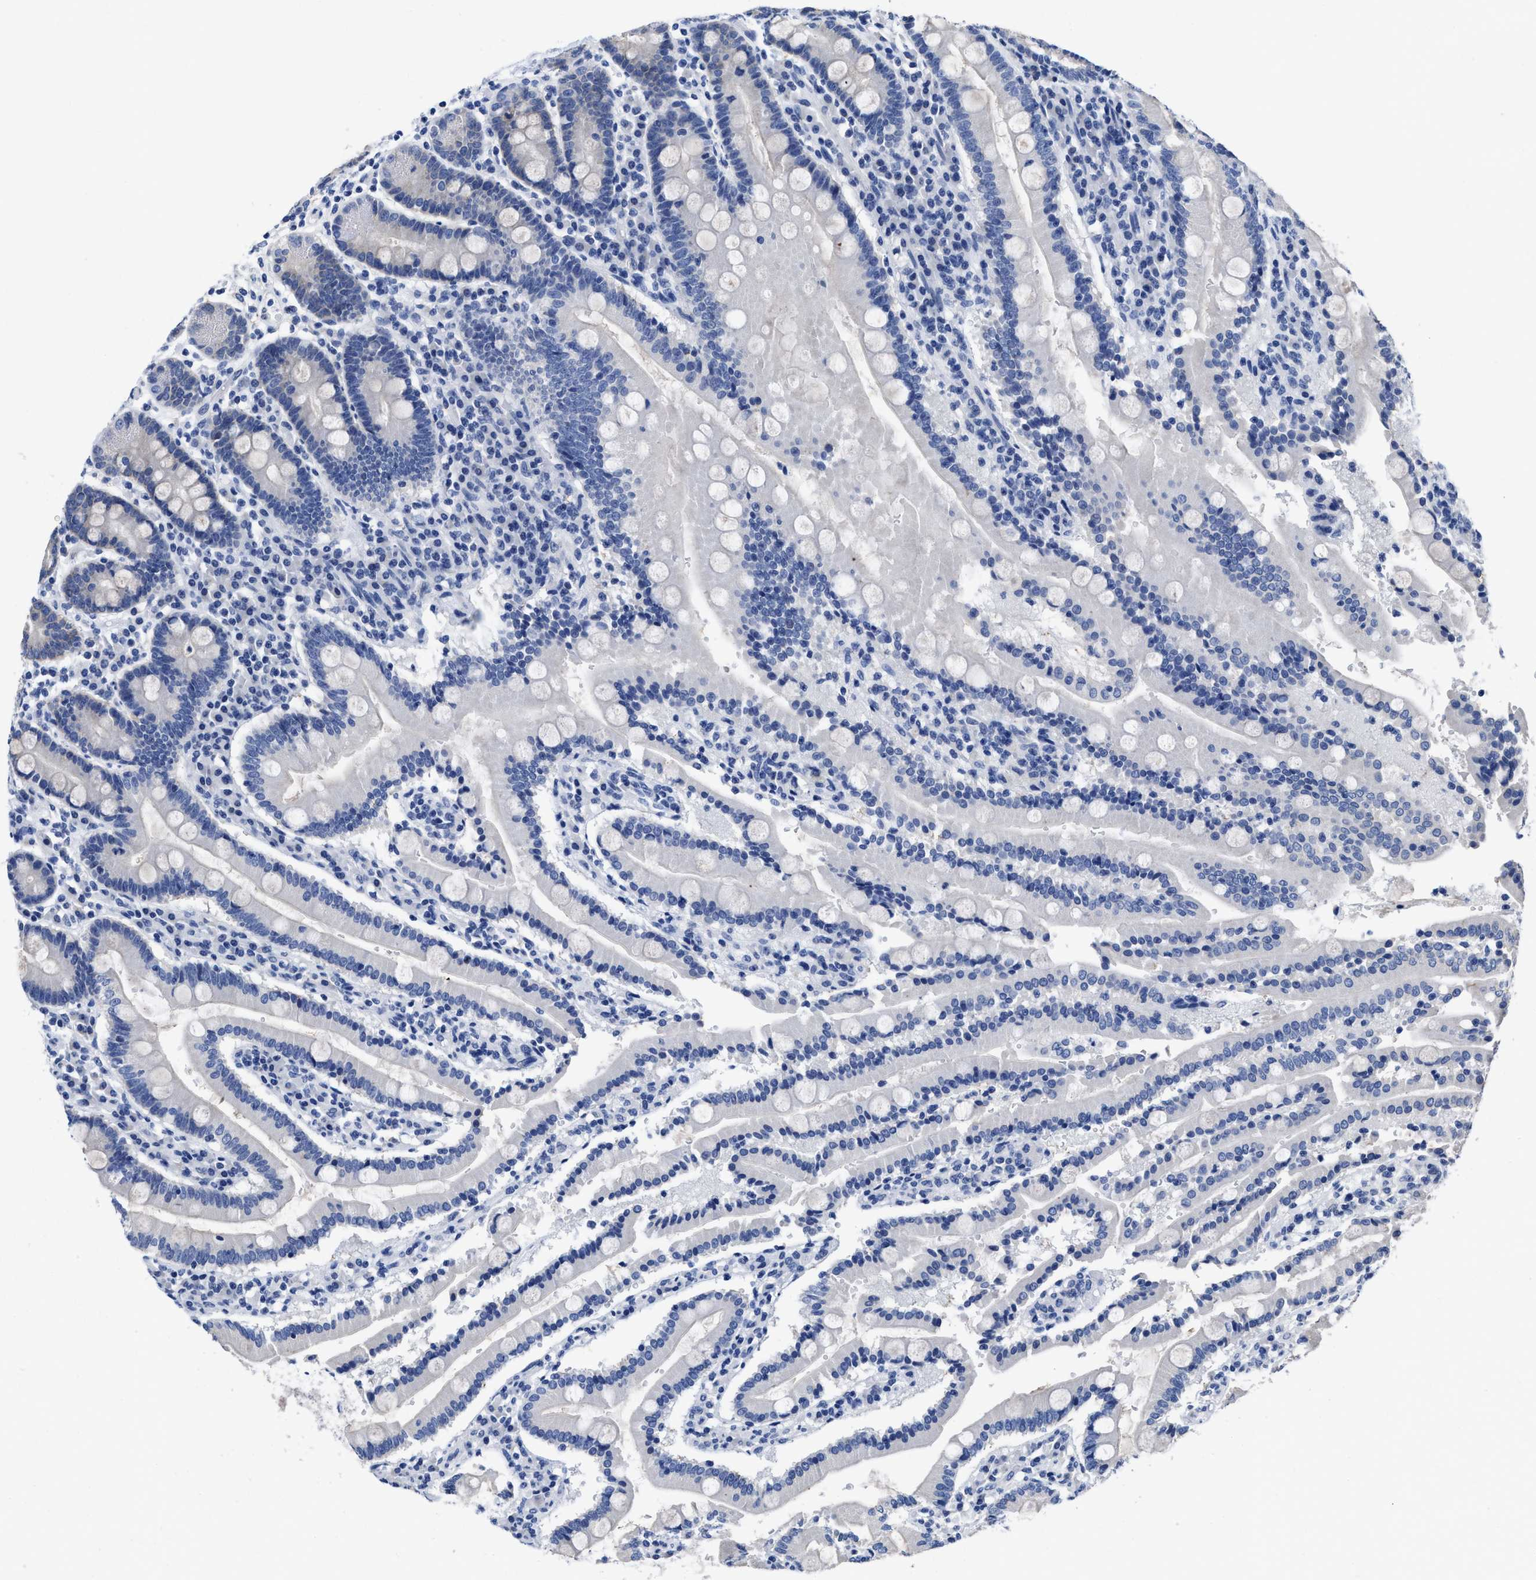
{"staining": {"intensity": "negative", "quantity": "none", "location": "none"}, "tissue": "duodenum", "cell_type": "Glandular cells", "image_type": "normal", "snomed": [{"axis": "morphology", "description": "Normal tissue, NOS"}, {"axis": "topography", "description": "Small intestine, NOS"}], "caption": "A high-resolution image shows immunohistochemistry (IHC) staining of normal duodenum, which shows no significant expression in glandular cells.", "gene": "HOOK1", "patient": {"sex": "female", "age": 71}}